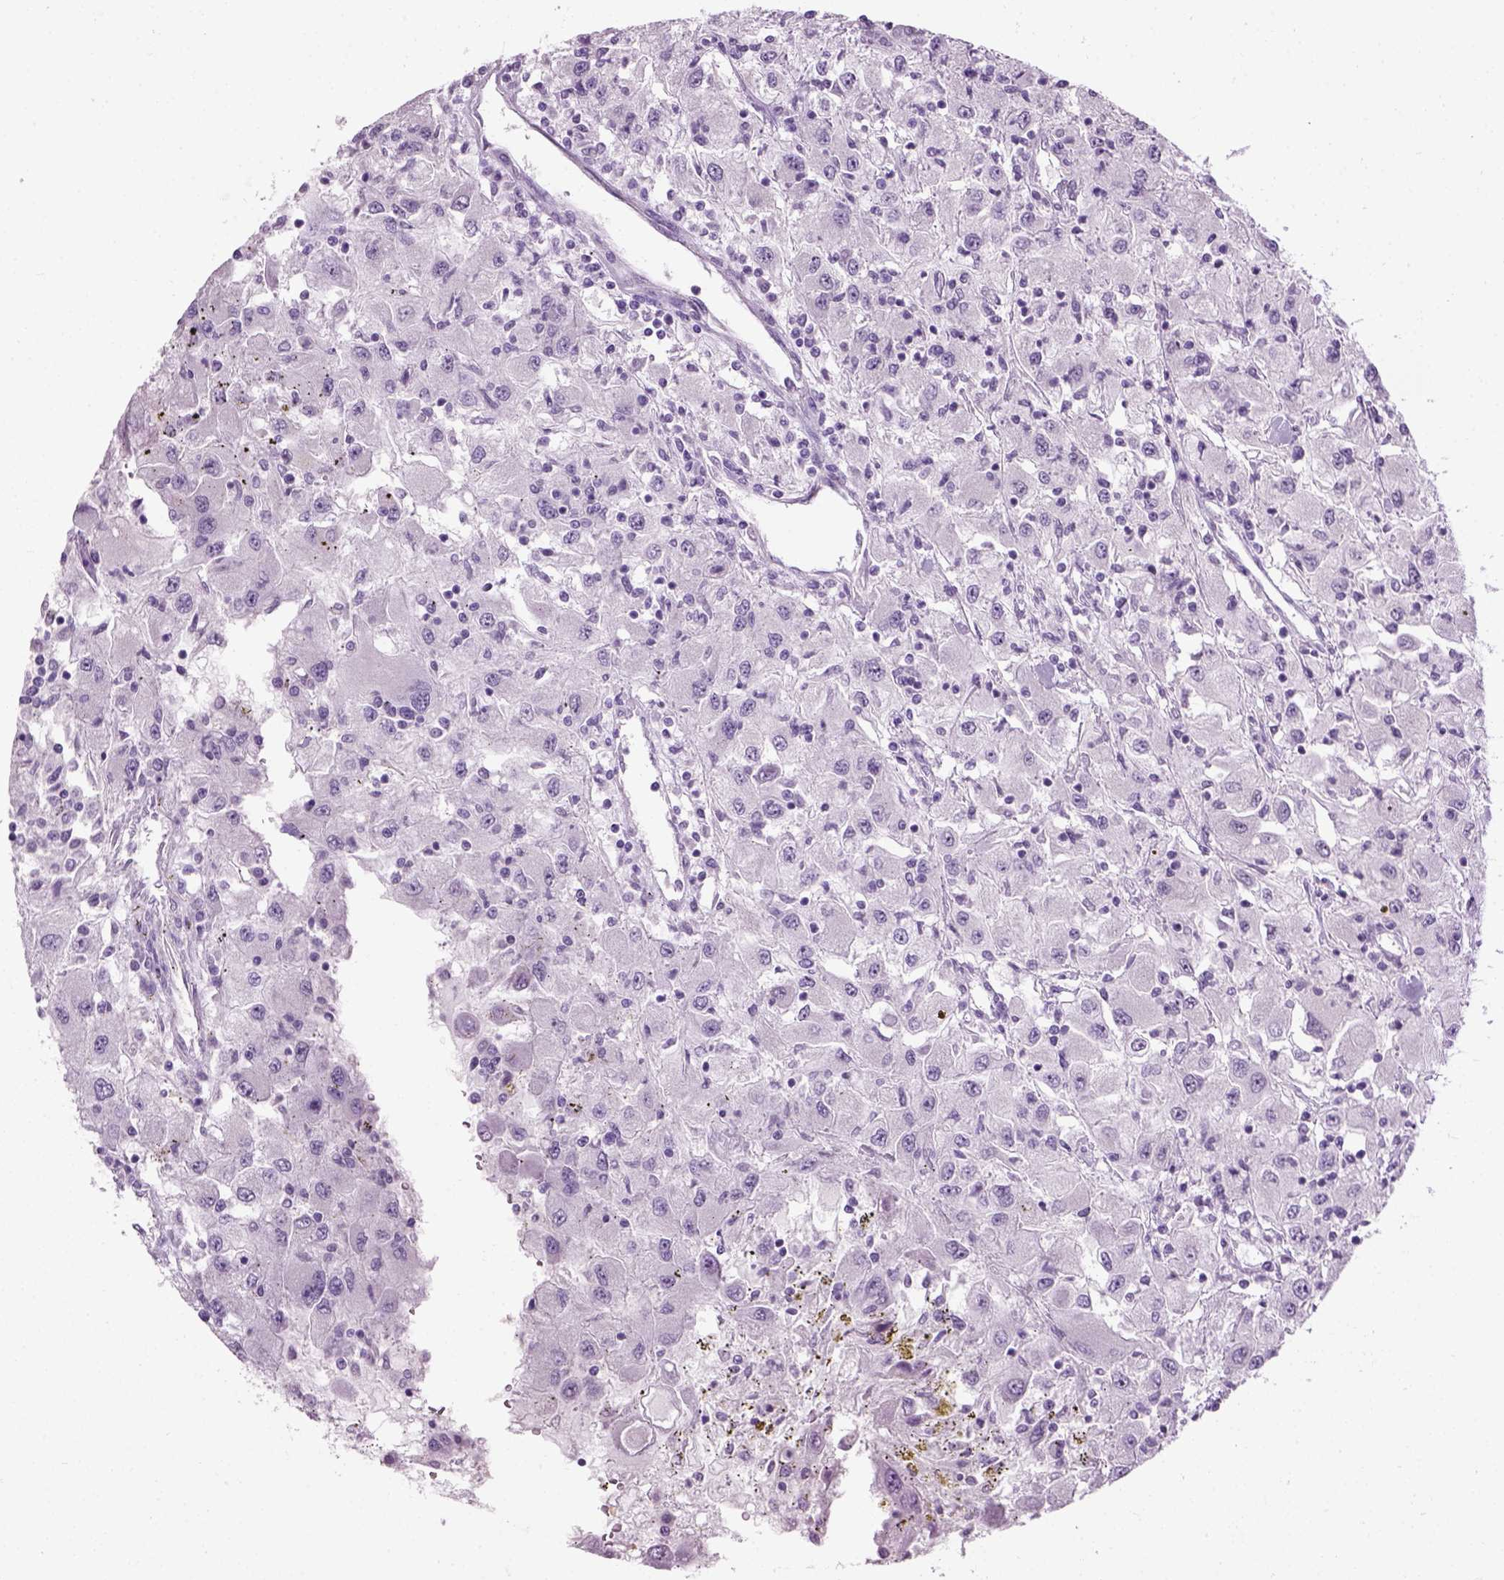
{"staining": {"intensity": "negative", "quantity": "none", "location": "none"}, "tissue": "renal cancer", "cell_type": "Tumor cells", "image_type": "cancer", "snomed": [{"axis": "morphology", "description": "Adenocarcinoma, NOS"}, {"axis": "topography", "description": "Kidney"}], "caption": "This is an immunohistochemistry (IHC) photomicrograph of human renal adenocarcinoma. There is no staining in tumor cells.", "gene": "GABRB2", "patient": {"sex": "female", "age": 67}}